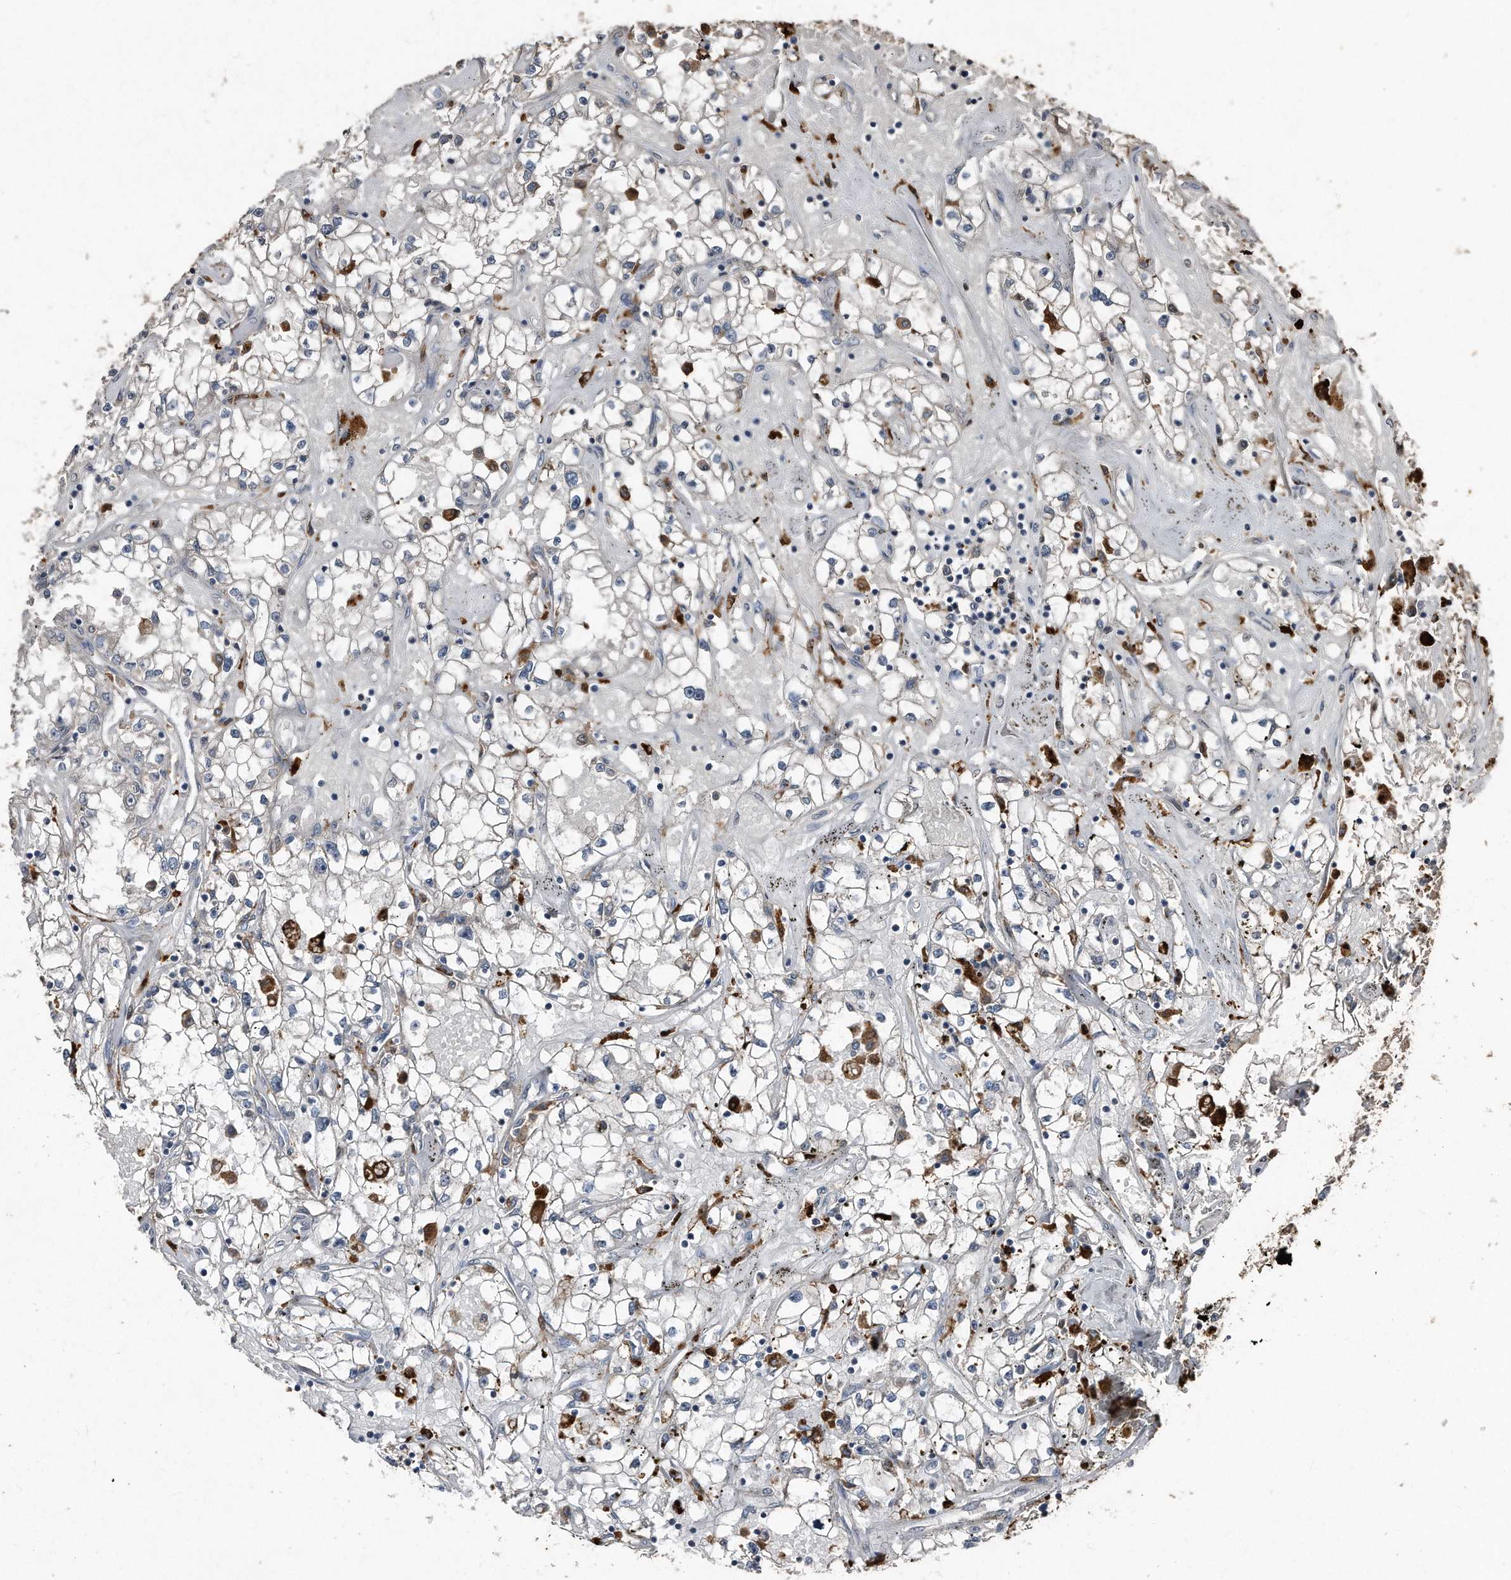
{"staining": {"intensity": "negative", "quantity": "none", "location": "none"}, "tissue": "renal cancer", "cell_type": "Tumor cells", "image_type": "cancer", "snomed": [{"axis": "morphology", "description": "Adenocarcinoma, NOS"}, {"axis": "topography", "description": "Kidney"}], "caption": "High magnification brightfield microscopy of renal adenocarcinoma stained with DAB (3,3'-diaminobenzidine) (brown) and counterstained with hematoxylin (blue): tumor cells show no significant expression.", "gene": "ANKRD10", "patient": {"sex": "male", "age": 56}}